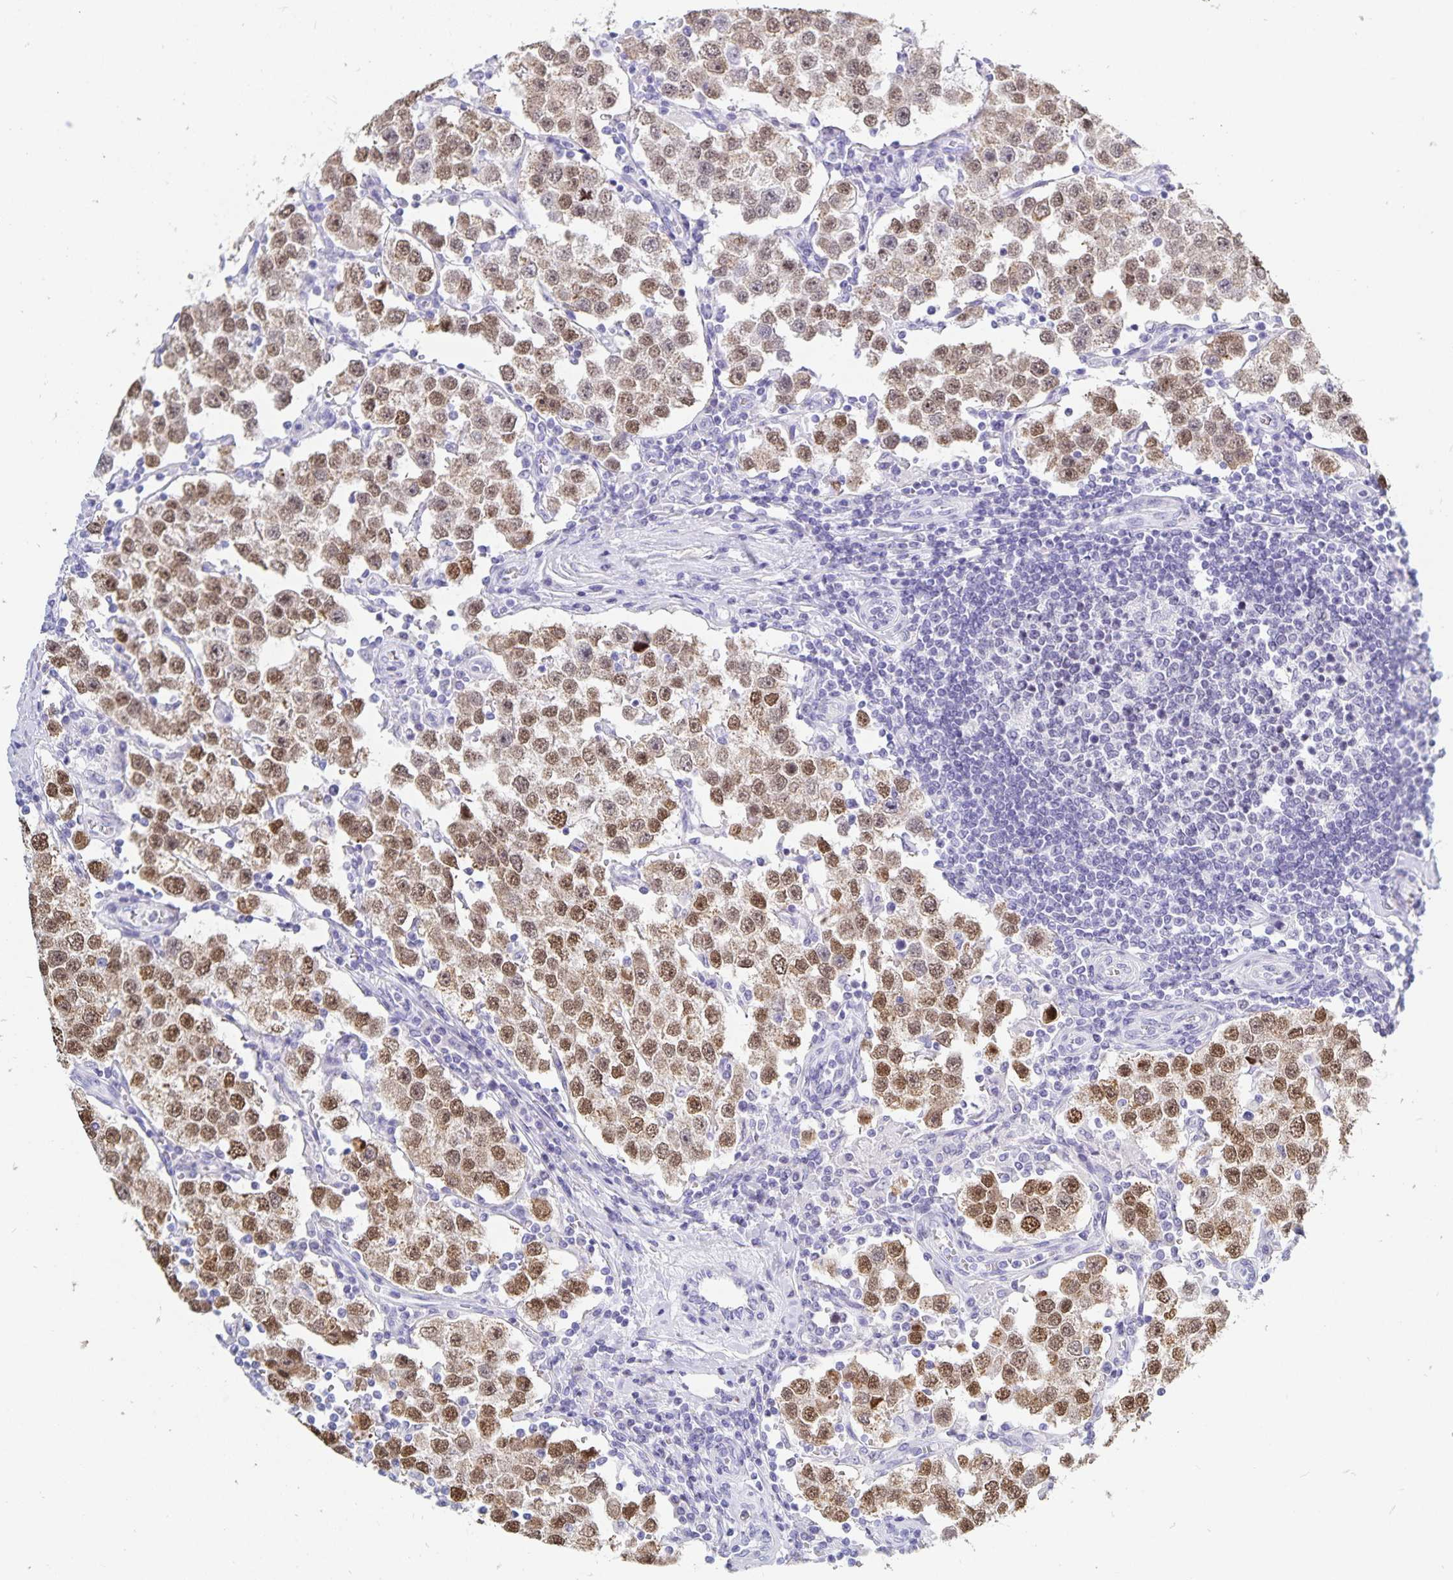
{"staining": {"intensity": "moderate", "quantity": ">75%", "location": "nuclear"}, "tissue": "testis cancer", "cell_type": "Tumor cells", "image_type": "cancer", "snomed": [{"axis": "morphology", "description": "Seminoma, NOS"}, {"axis": "topography", "description": "Testis"}], "caption": "IHC of human testis seminoma displays medium levels of moderate nuclear positivity in approximately >75% of tumor cells.", "gene": "HMGB3", "patient": {"sex": "male", "age": 37}}